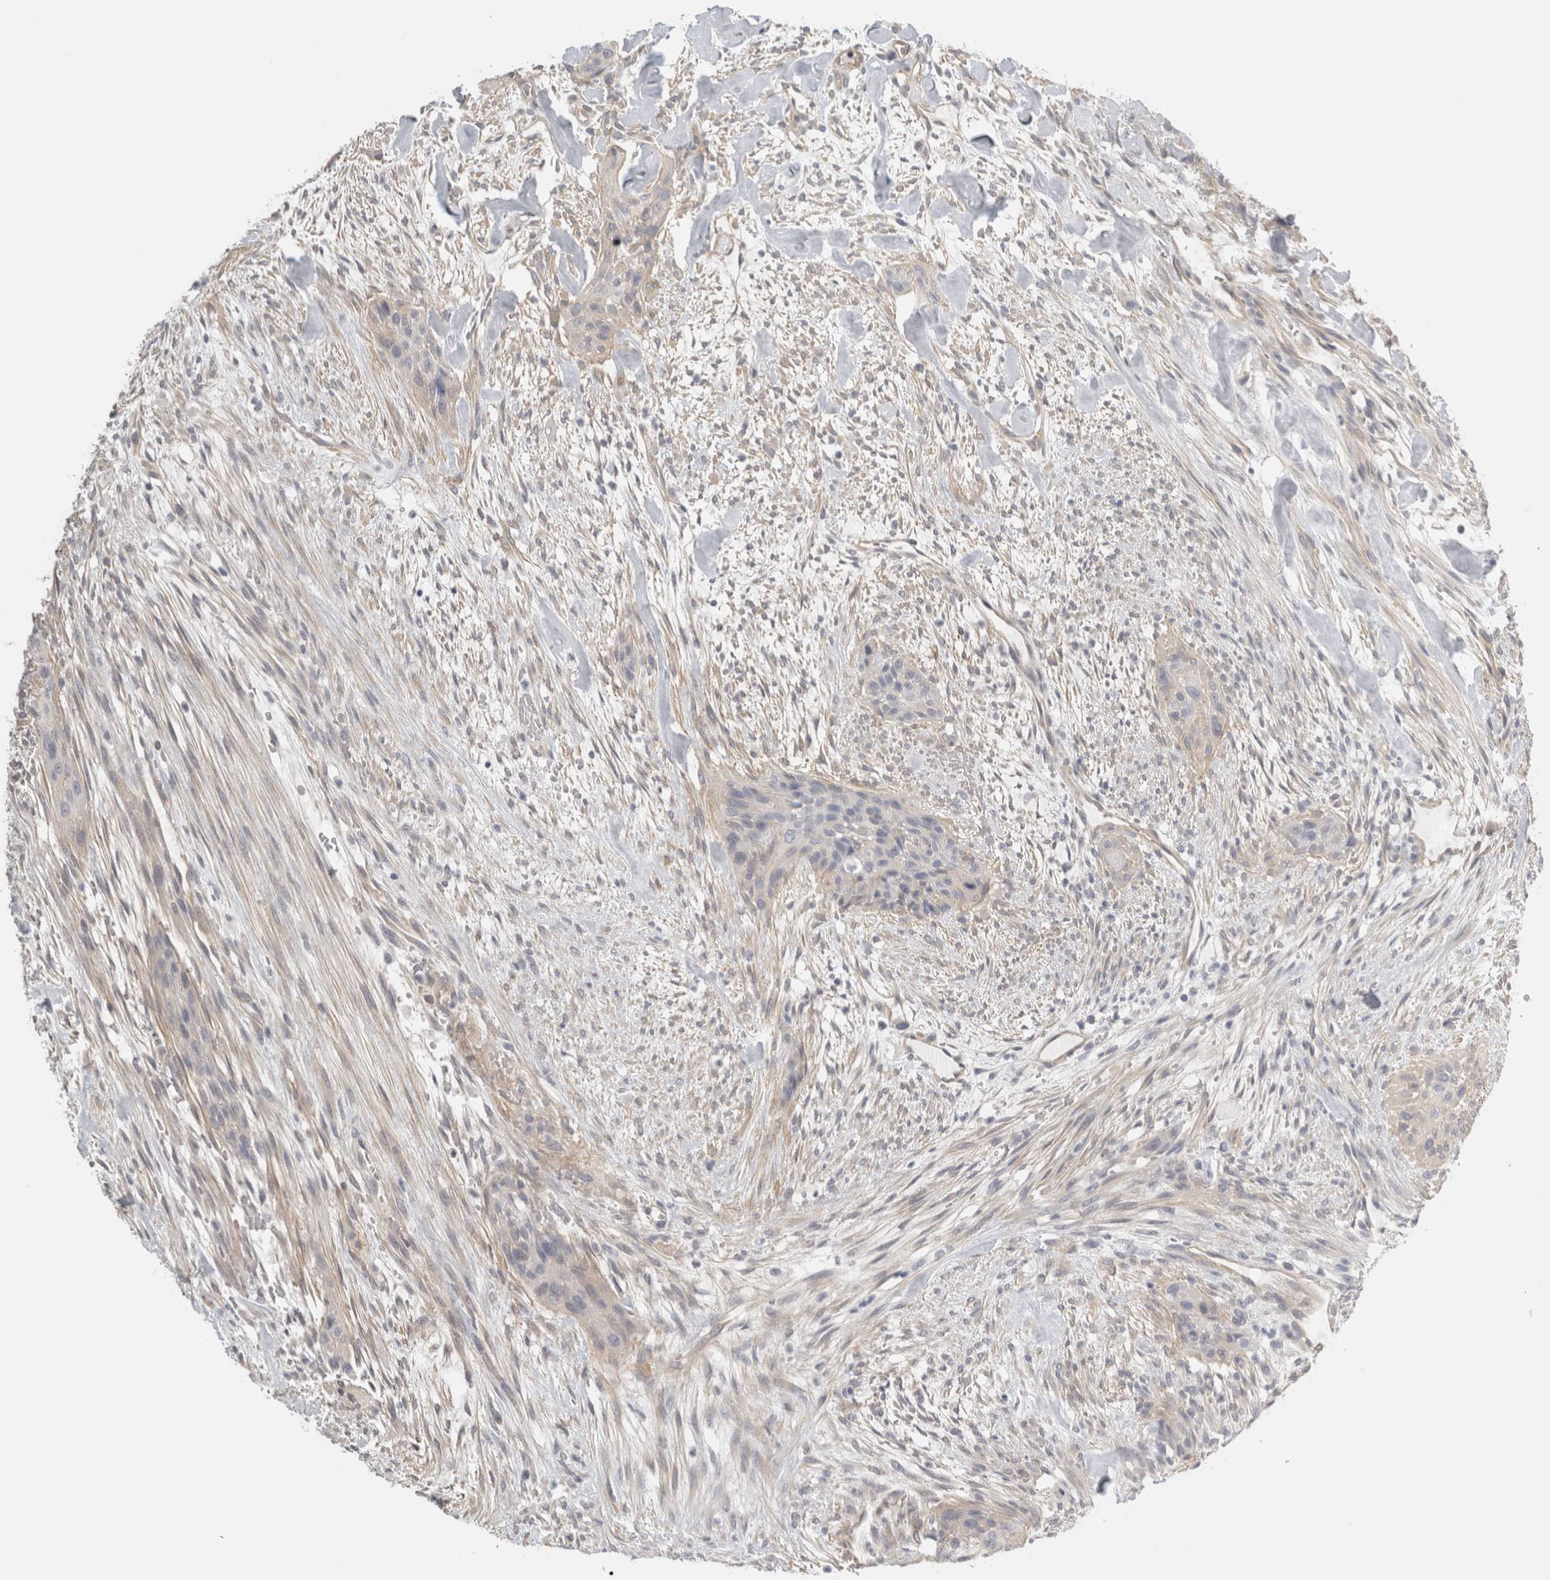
{"staining": {"intensity": "negative", "quantity": "none", "location": "none"}, "tissue": "urothelial cancer", "cell_type": "Tumor cells", "image_type": "cancer", "snomed": [{"axis": "morphology", "description": "Urothelial carcinoma, High grade"}, {"axis": "topography", "description": "Urinary bladder"}], "caption": "A micrograph of urothelial cancer stained for a protein exhibits no brown staining in tumor cells.", "gene": "FBLIM1", "patient": {"sex": "male", "age": 35}}